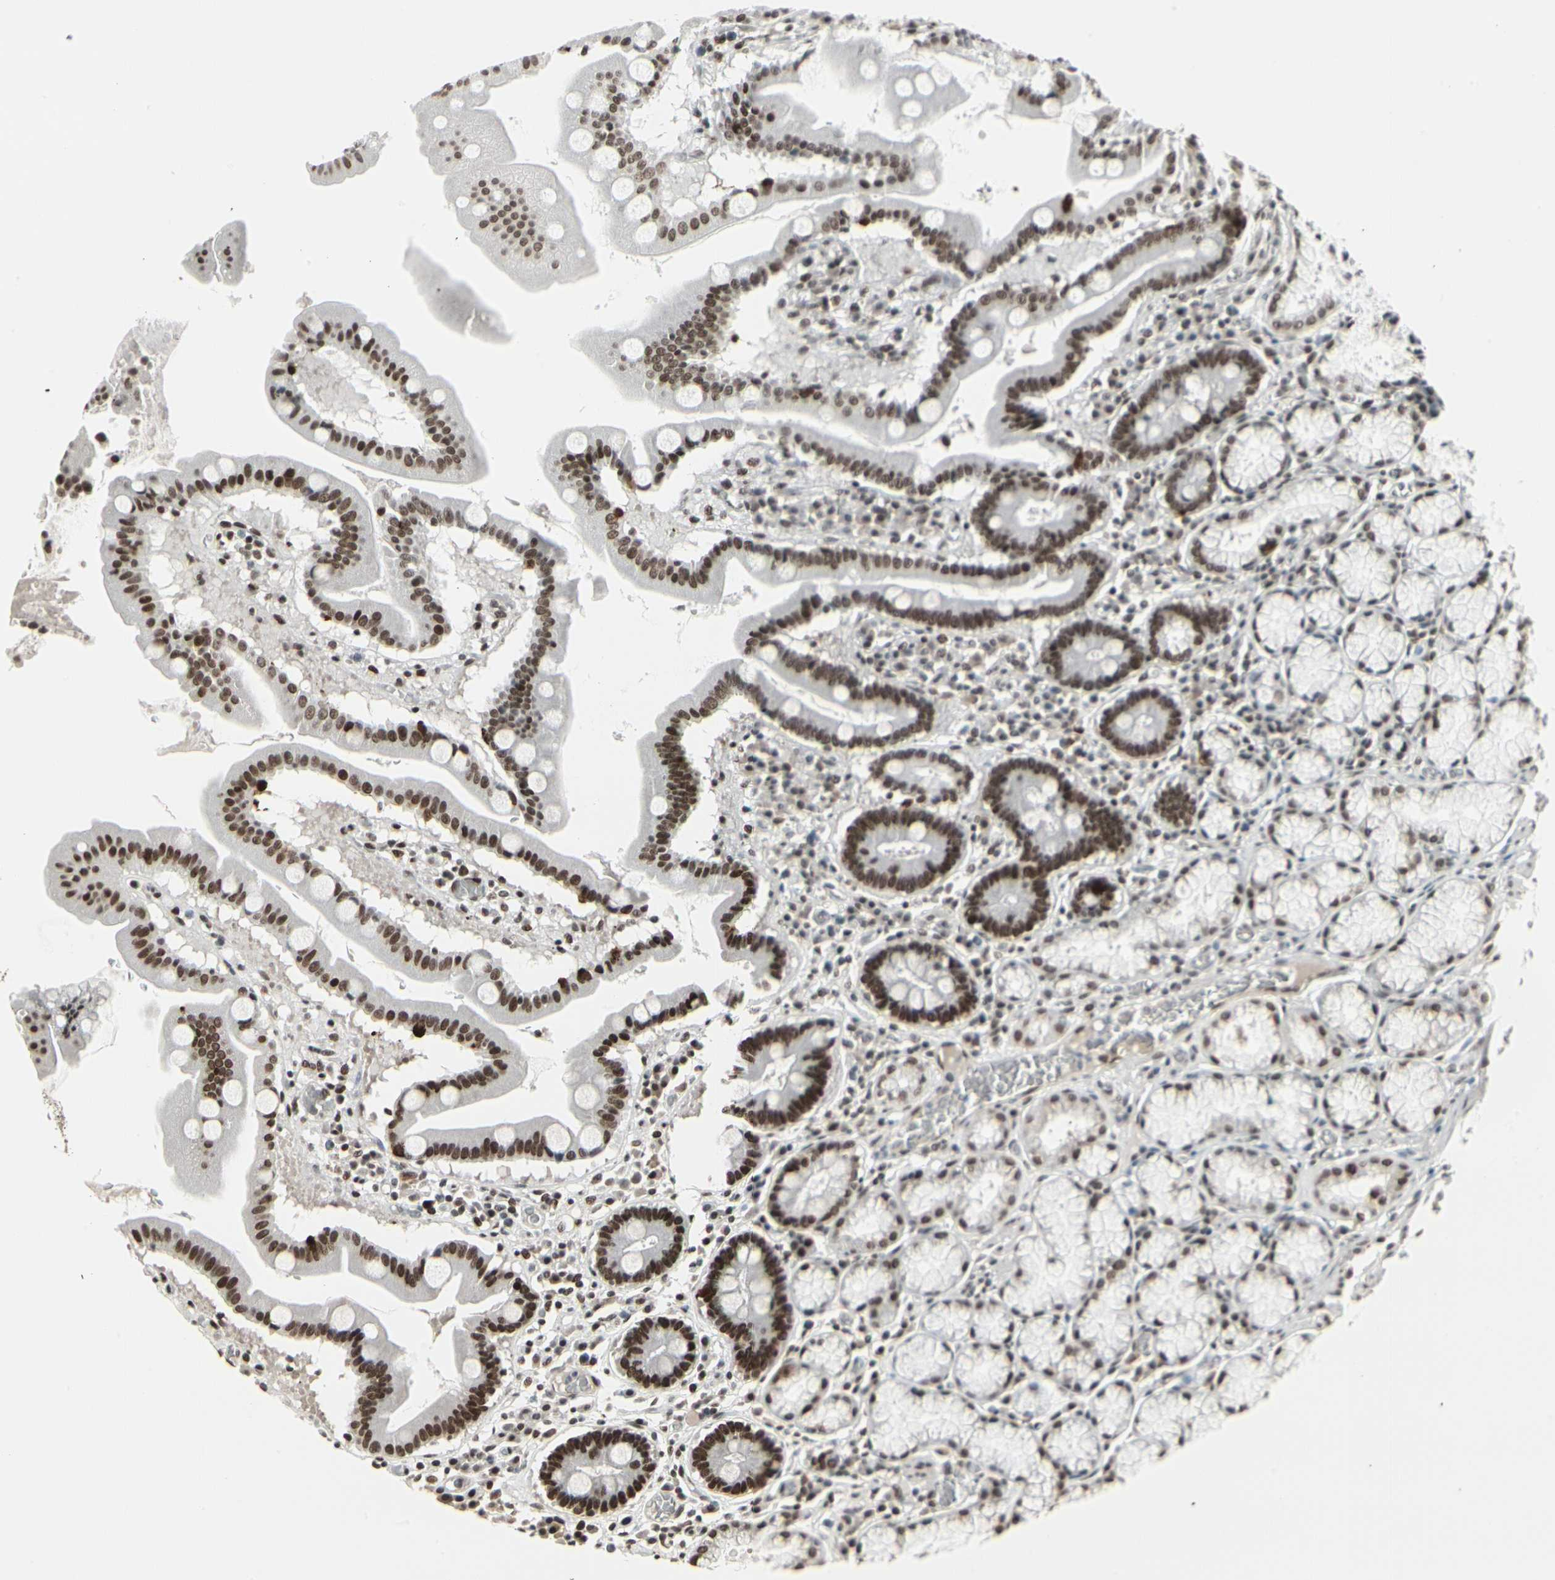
{"staining": {"intensity": "strong", "quantity": ">75%", "location": "nuclear"}, "tissue": "stomach", "cell_type": "Glandular cells", "image_type": "normal", "snomed": [{"axis": "morphology", "description": "Normal tissue, NOS"}, {"axis": "topography", "description": "Stomach, lower"}], "caption": "Immunohistochemical staining of benign stomach demonstrates >75% levels of strong nuclear protein staining in approximately >75% of glandular cells. Using DAB (3,3'-diaminobenzidine) (brown) and hematoxylin (blue) stains, captured at high magnification using brightfield microscopy.", "gene": "HMG20A", "patient": {"sex": "male", "age": 56}}